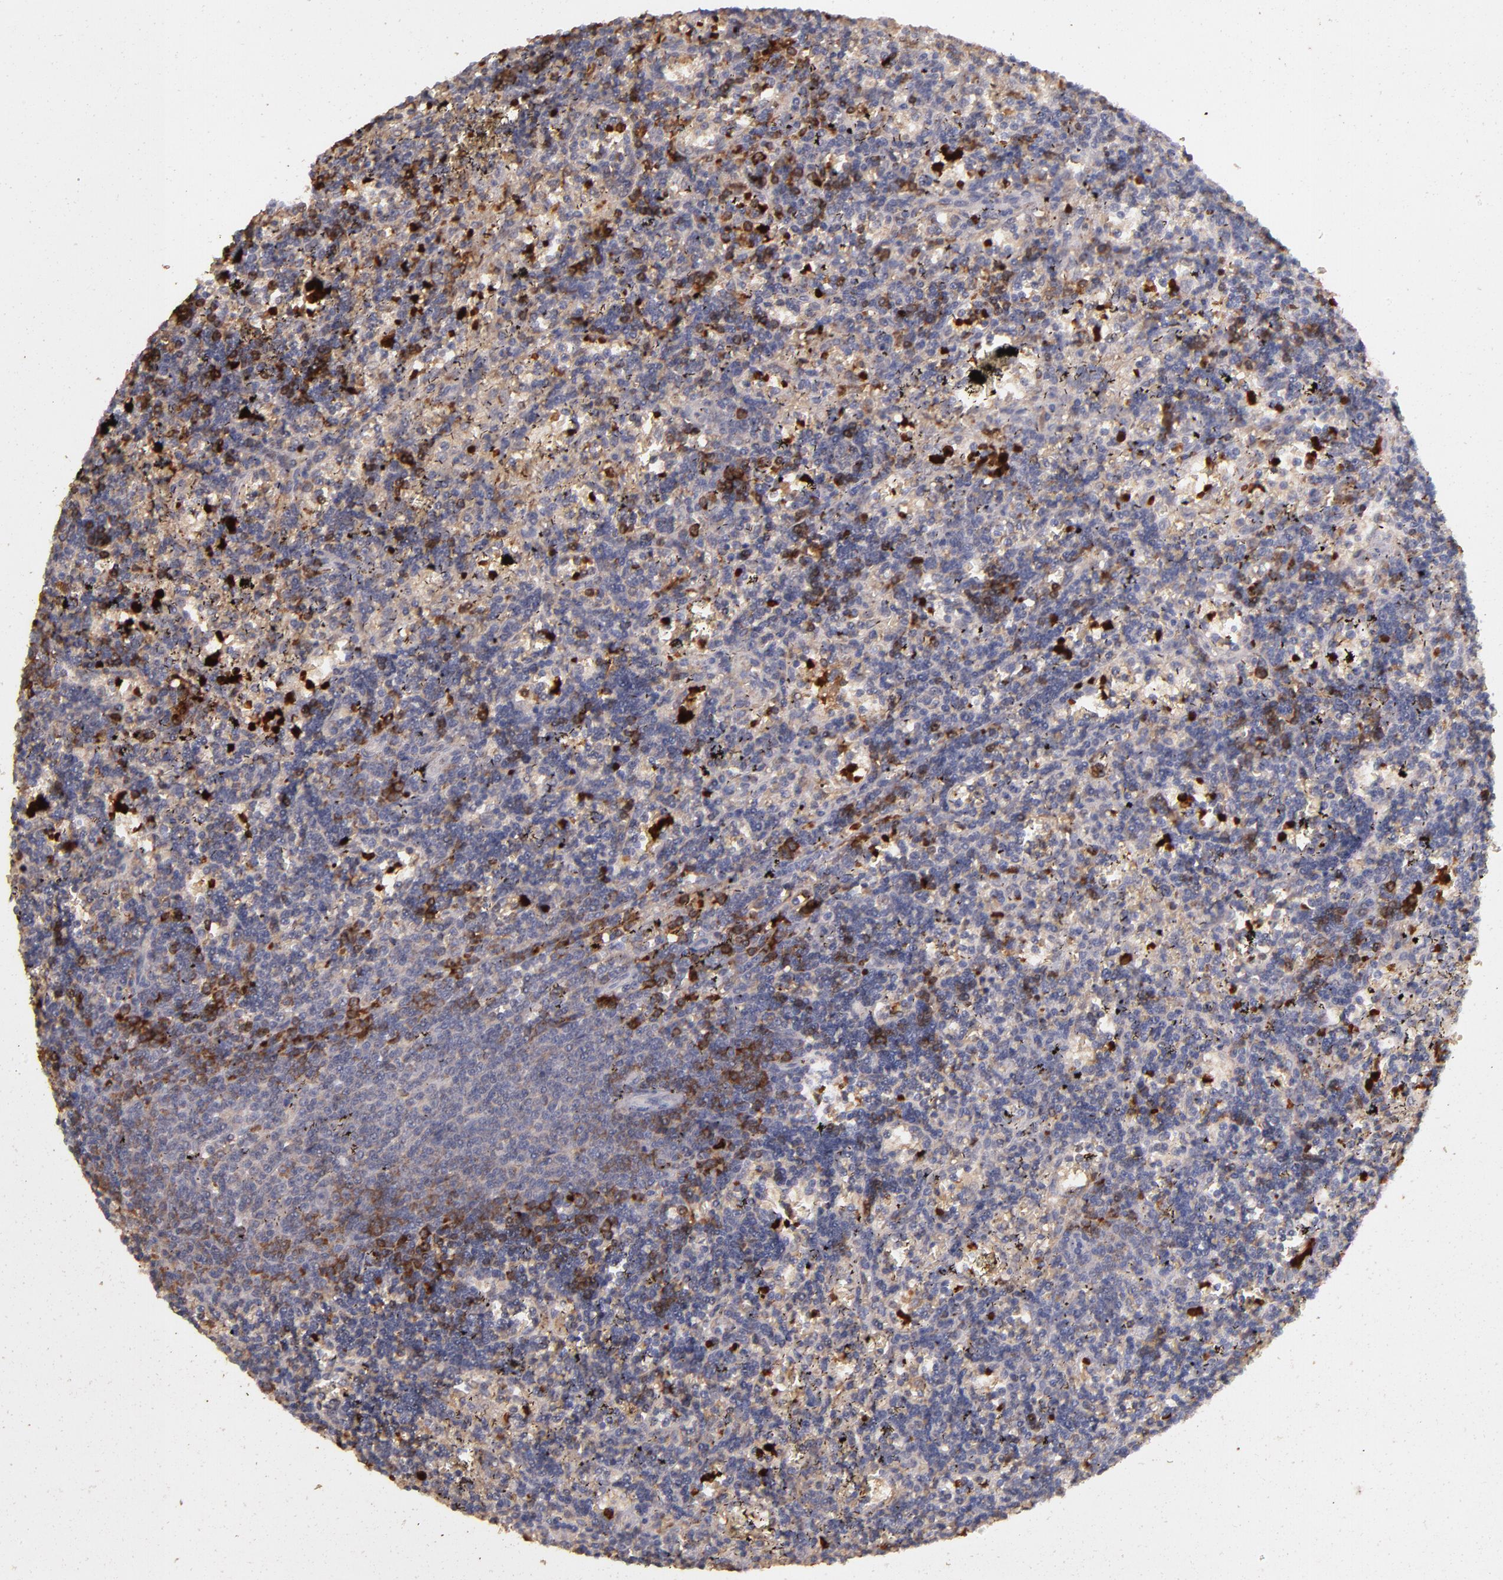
{"staining": {"intensity": "weak", "quantity": ">75%", "location": "cytoplasmic/membranous"}, "tissue": "lymphoma", "cell_type": "Tumor cells", "image_type": "cancer", "snomed": [{"axis": "morphology", "description": "Malignant lymphoma, non-Hodgkin's type, Low grade"}, {"axis": "topography", "description": "Spleen"}], "caption": "Low-grade malignant lymphoma, non-Hodgkin's type tissue shows weak cytoplasmic/membranous staining in about >75% of tumor cells Using DAB (3,3'-diaminobenzidine) (brown) and hematoxylin (blue) stains, captured at high magnification using brightfield microscopy.", "gene": "SERPINC1", "patient": {"sex": "male", "age": 60}}